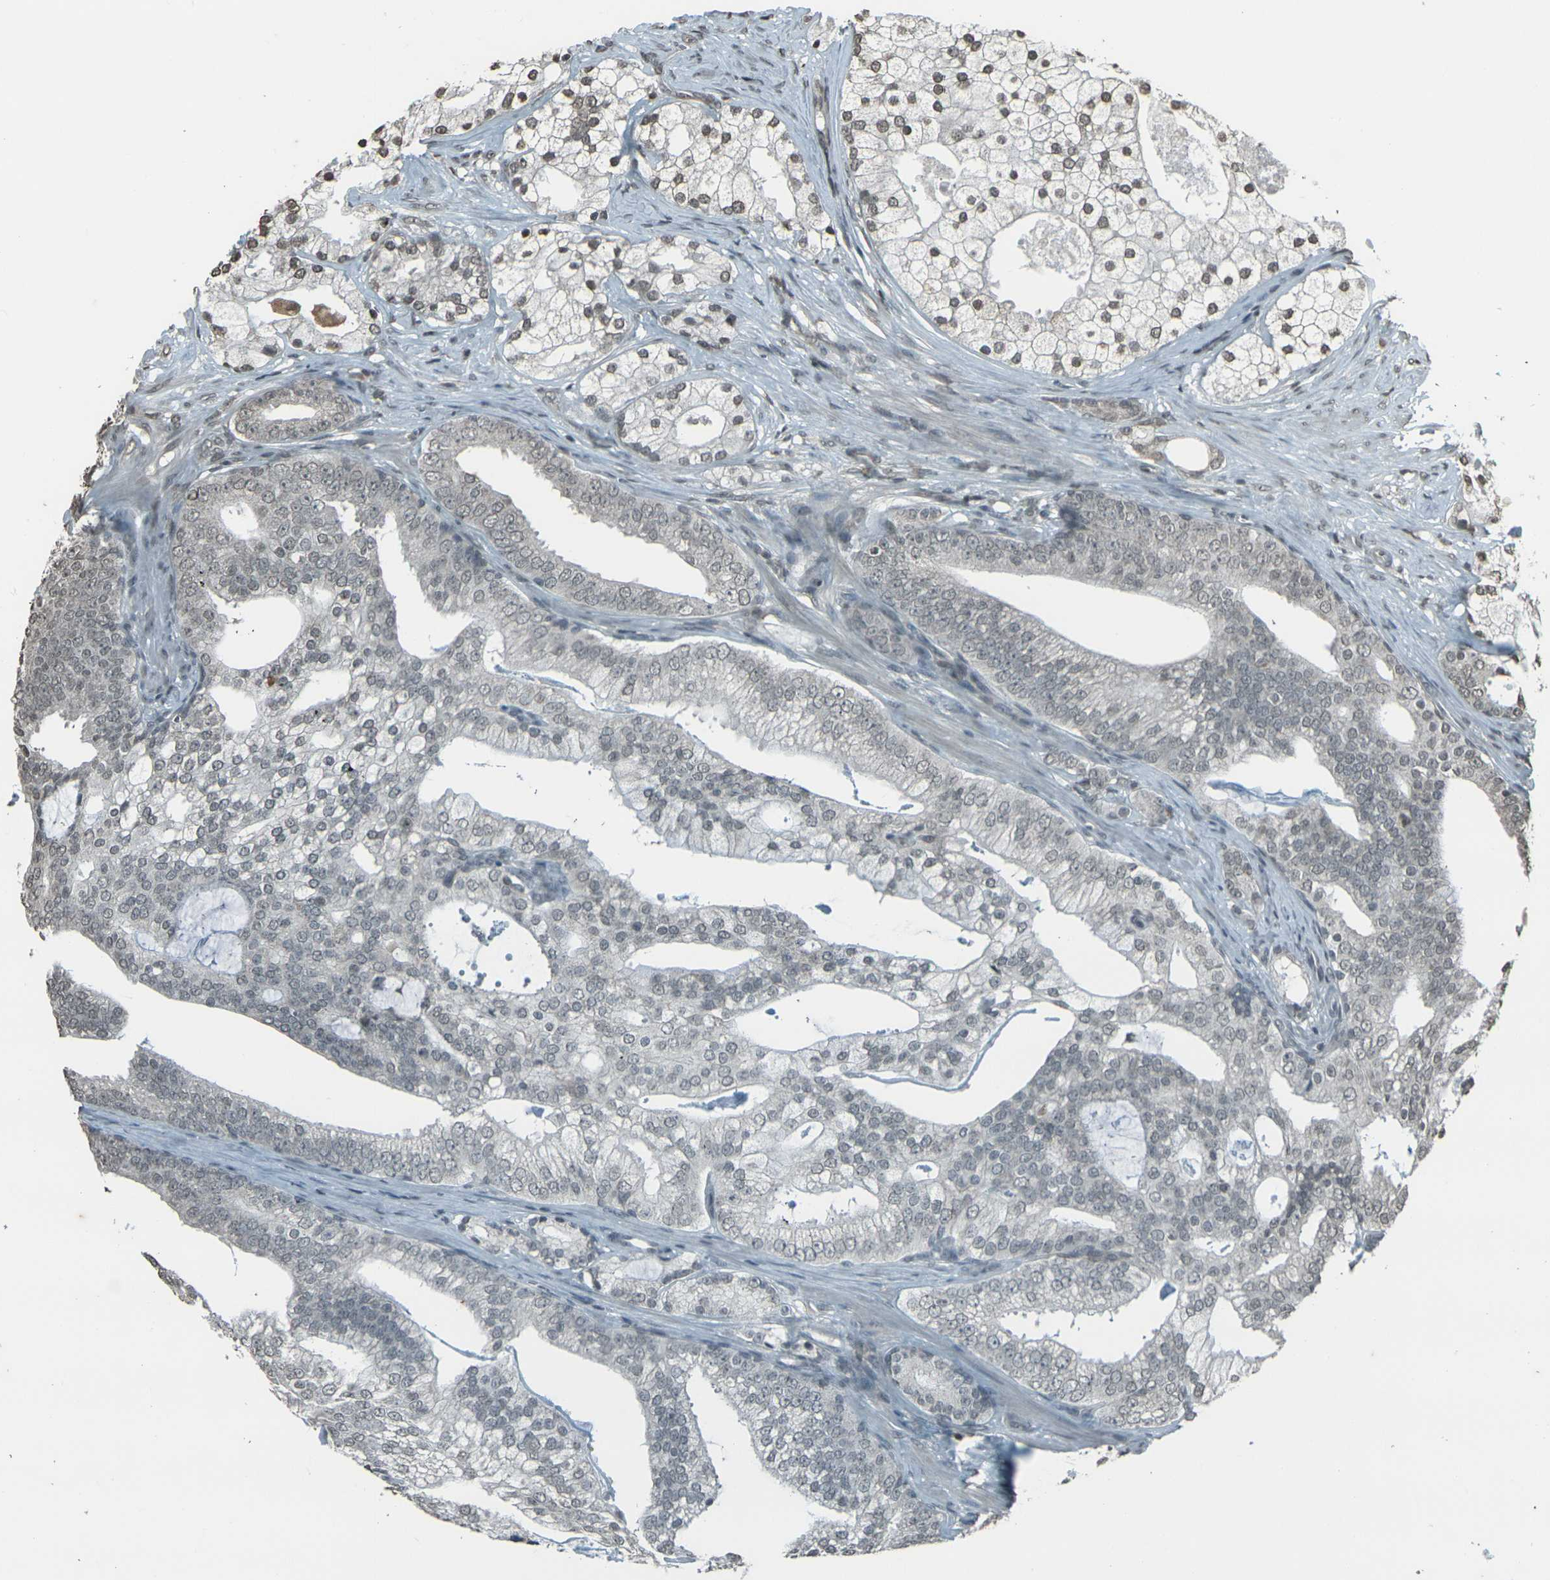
{"staining": {"intensity": "weak", "quantity": "25%-75%", "location": "nuclear"}, "tissue": "prostate cancer", "cell_type": "Tumor cells", "image_type": "cancer", "snomed": [{"axis": "morphology", "description": "Adenocarcinoma, Low grade"}, {"axis": "topography", "description": "Prostate"}], "caption": "Immunohistochemistry (IHC) micrograph of prostate low-grade adenocarcinoma stained for a protein (brown), which exhibits low levels of weak nuclear positivity in approximately 25%-75% of tumor cells.", "gene": "PRPF8", "patient": {"sex": "male", "age": 58}}